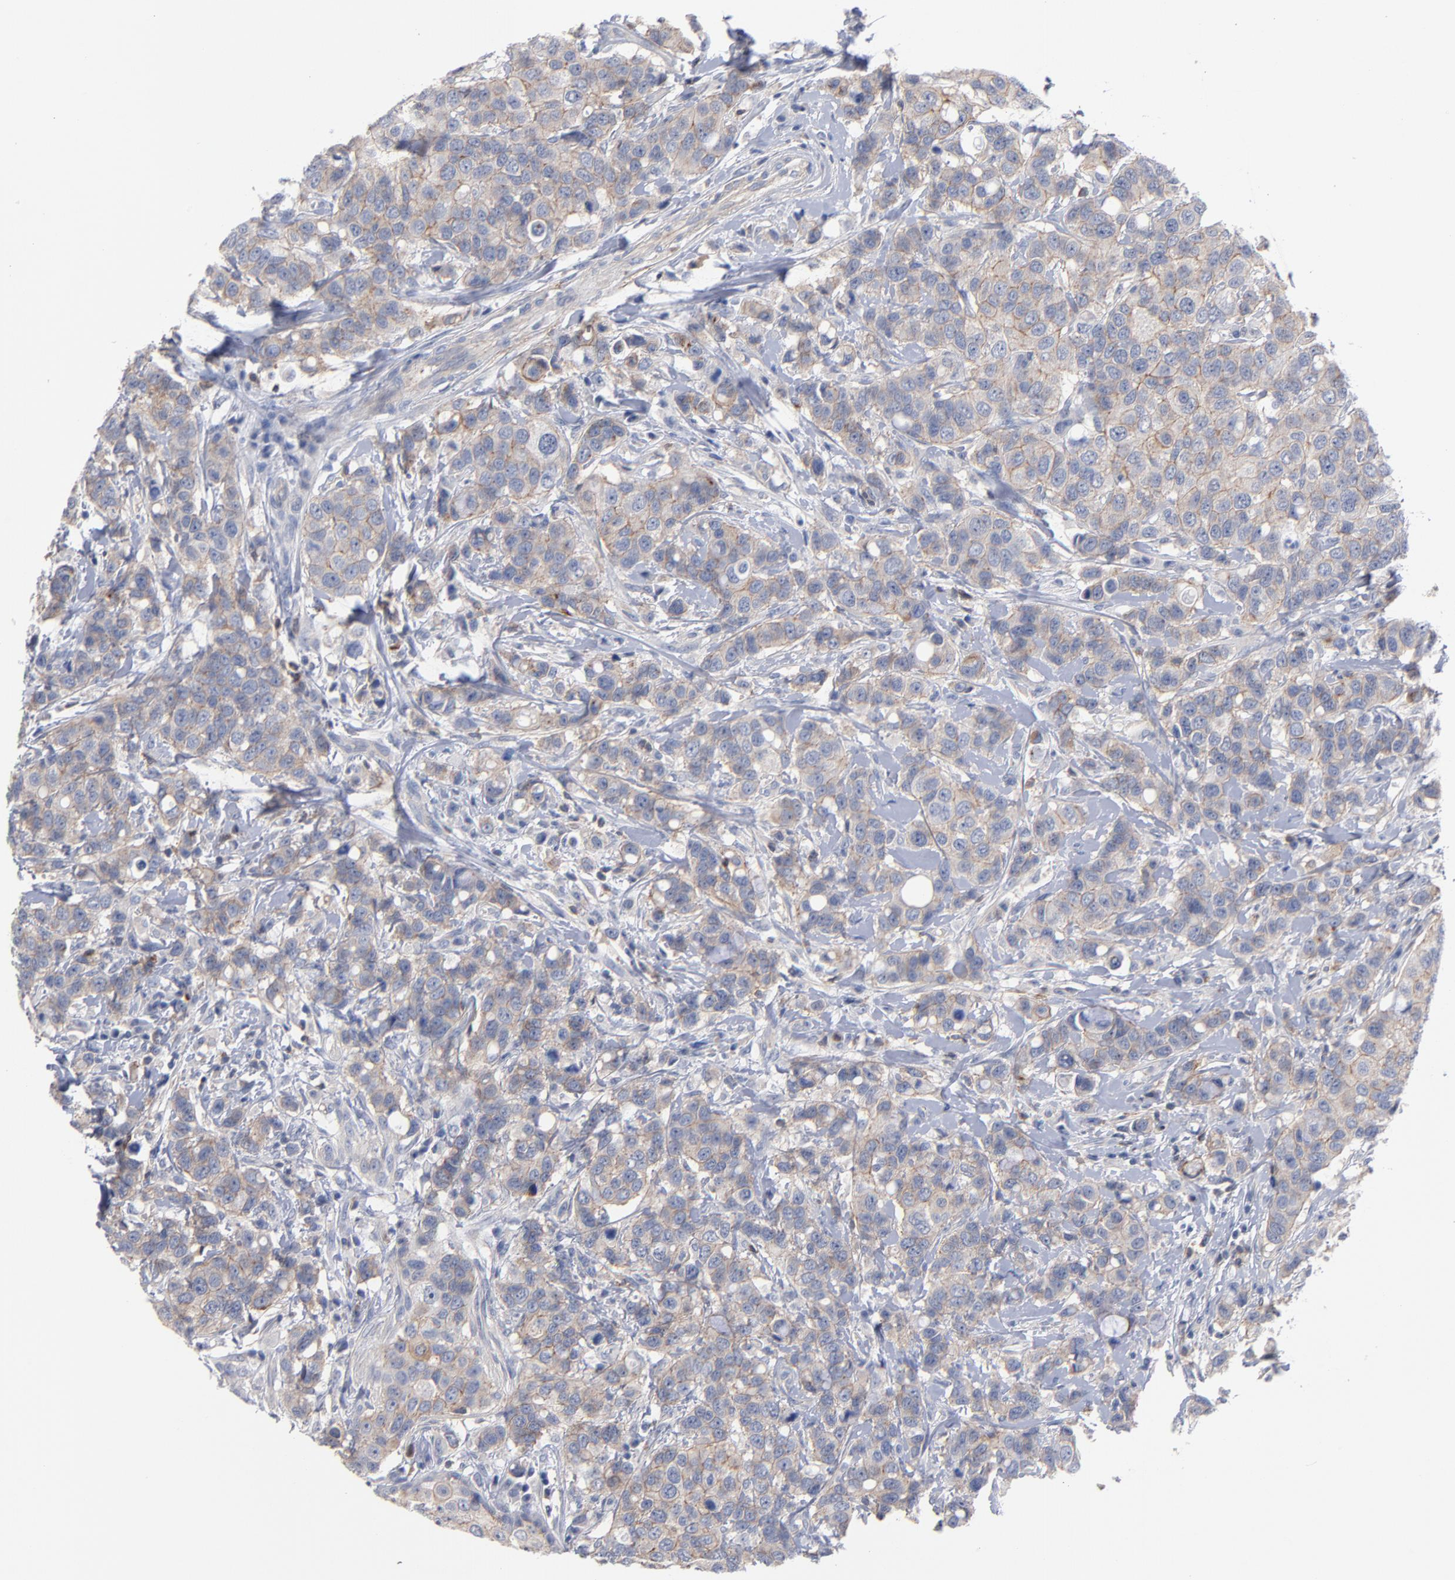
{"staining": {"intensity": "weak", "quantity": ">75%", "location": "cytoplasmic/membranous"}, "tissue": "breast cancer", "cell_type": "Tumor cells", "image_type": "cancer", "snomed": [{"axis": "morphology", "description": "Duct carcinoma"}, {"axis": "topography", "description": "Breast"}], "caption": "This is an image of immunohistochemistry staining of breast cancer (infiltrating ductal carcinoma), which shows weak staining in the cytoplasmic/membranous of tumor cells.", "gene": "PDLIM2", "patient": {"sex": "female", "age": 27}}